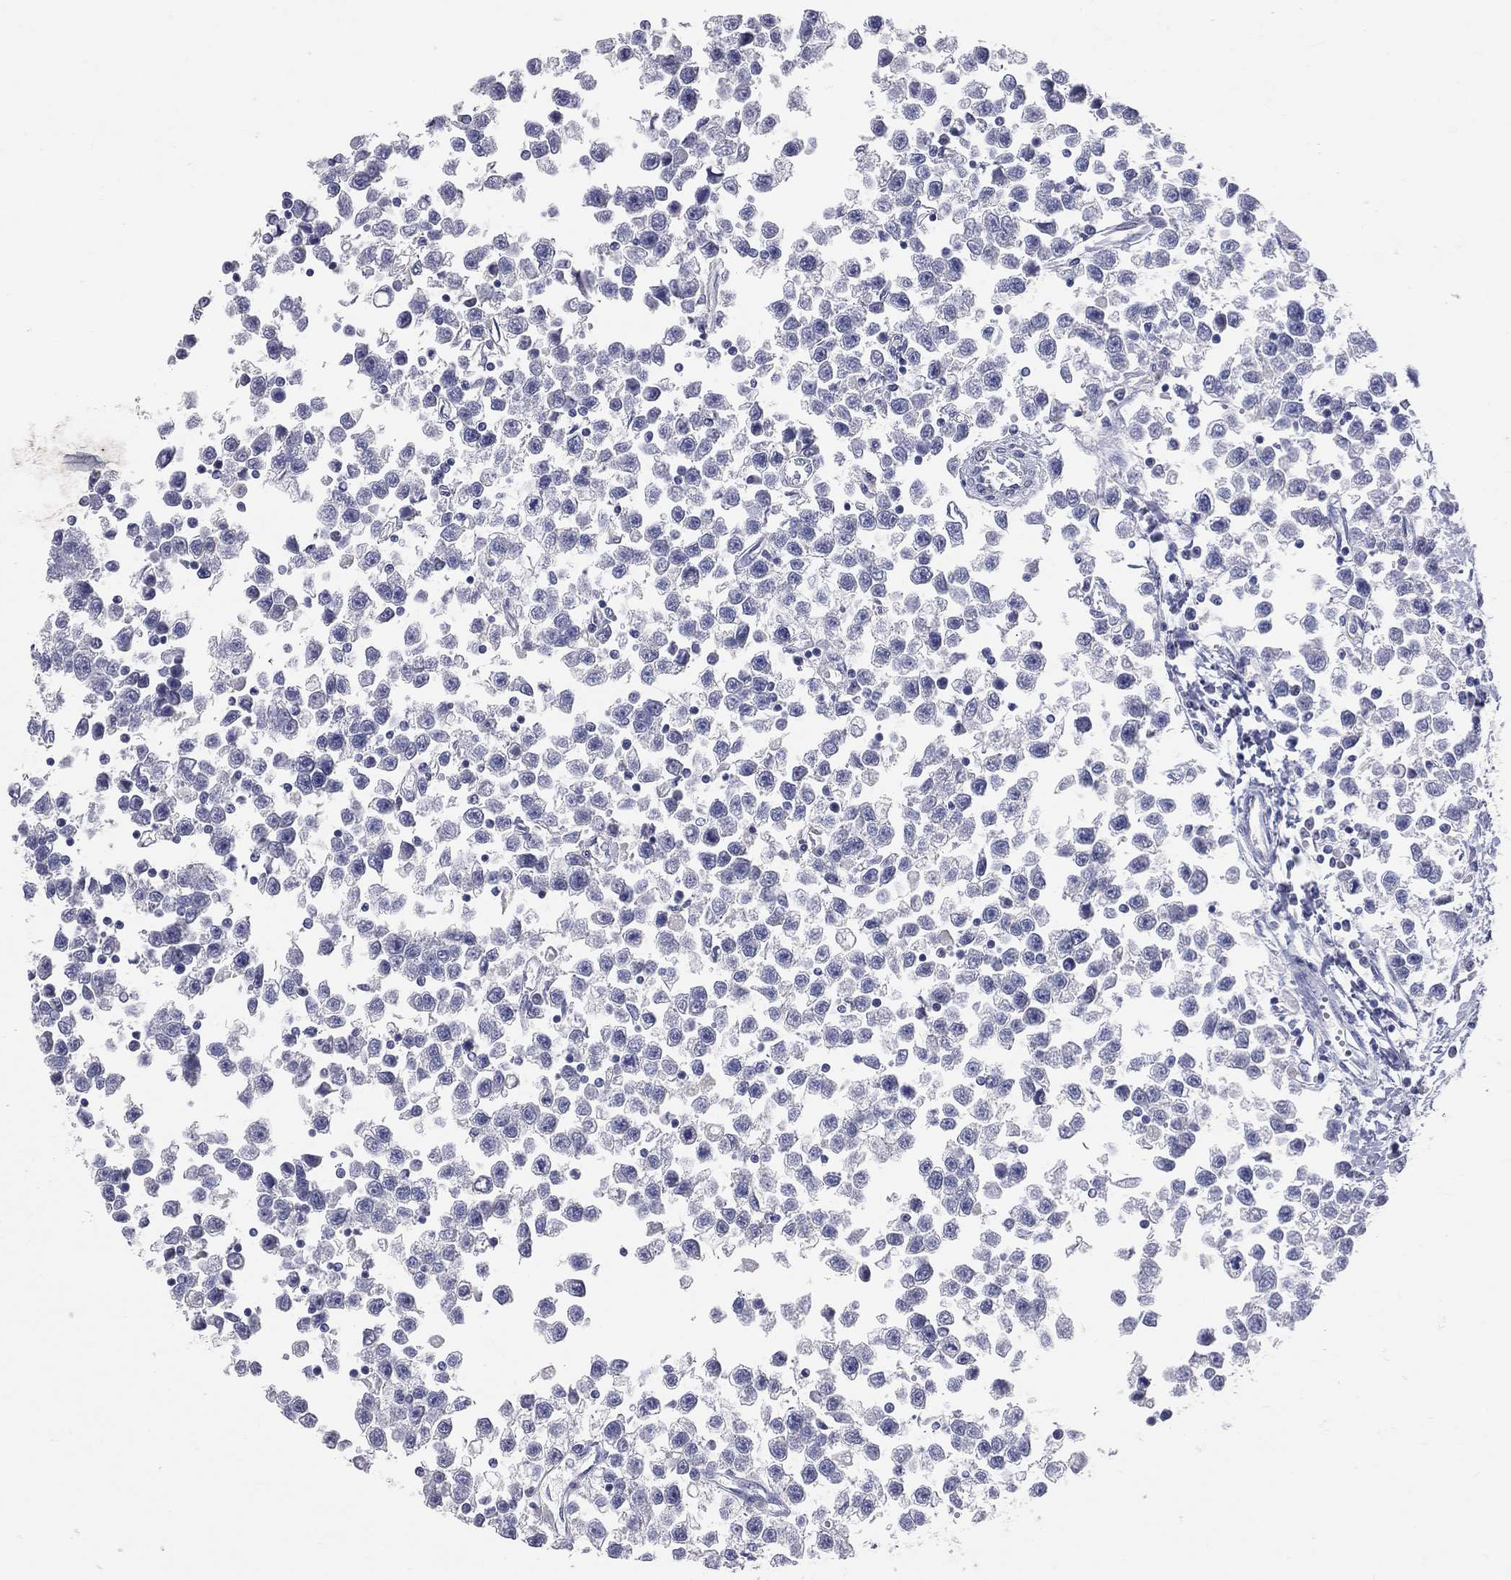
{"staining": {"intensity": "negative", "quantity": "none", "location": "none"}, "tissue": "testis cancer", "cell_type": "Tumor cells", "image_type": "cancer", "snomed": [{"axis": "morphology", "description": "Seminoma, NOS"}, {"axis": "topography", "description": "Testis"}], "caption": "An image of testis seminoma stained for a protein shows no brown staining in tumor cells.", "gene": "LAT", "patient": {"sex": "male", "age": 34}}